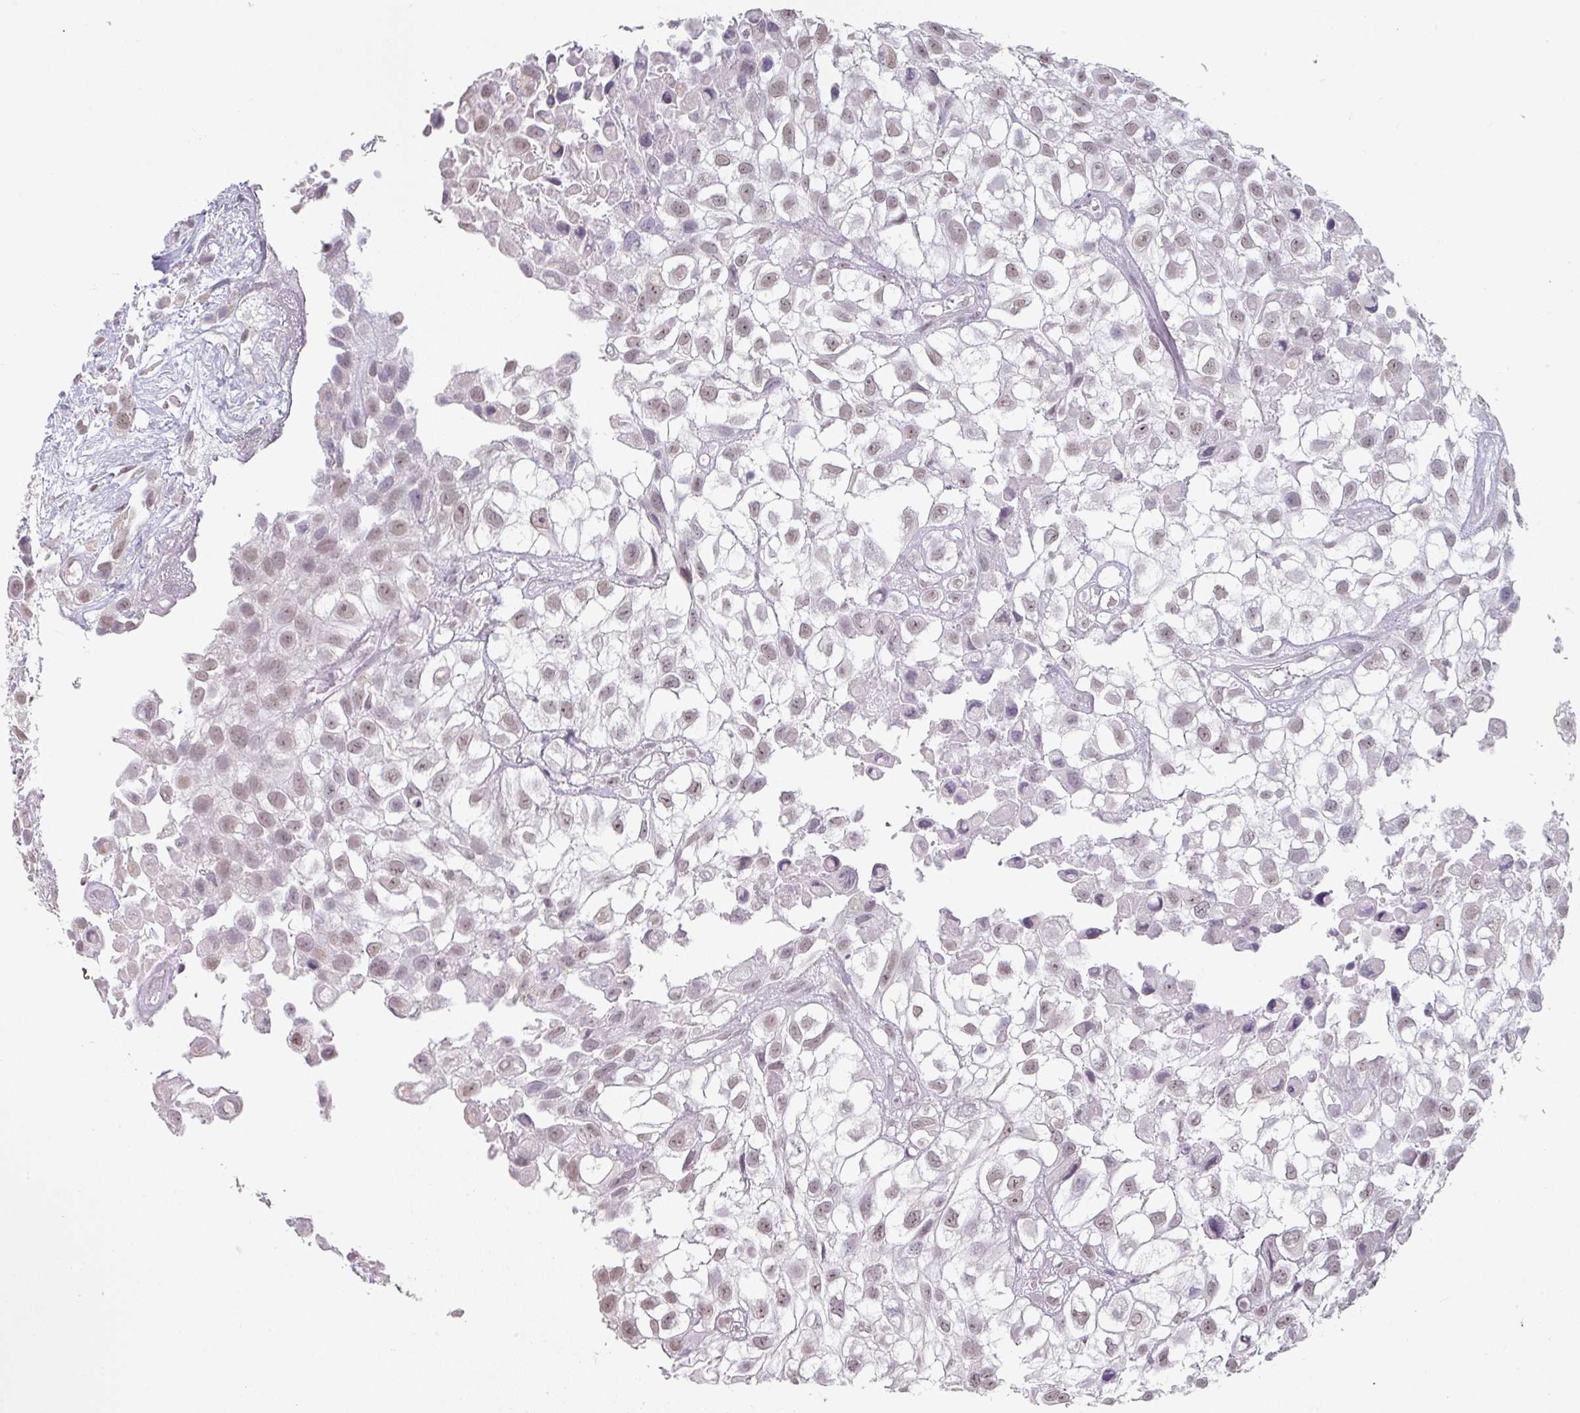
{"staining": {"intensity": "weak", "quantity": "25%-75%", "location": "nuclear"}, "tissue": "urothelial cancer", "cell_type": "Tumor cells", "image_type": "cancer", "snomed": [{"axis": "morphology", "description": "Urothelial carcinoma, High grade"}, {"axis": "topography", "description": "Urinary bladder"}], "caption": "Urothelial cancer was stained to show a protein in brown. There is low levels of weak nuclear expression in about 25%-75% of tumor cells.", "gene": "SPRR1A", "patient": {"sex": "male", "age": 56}}